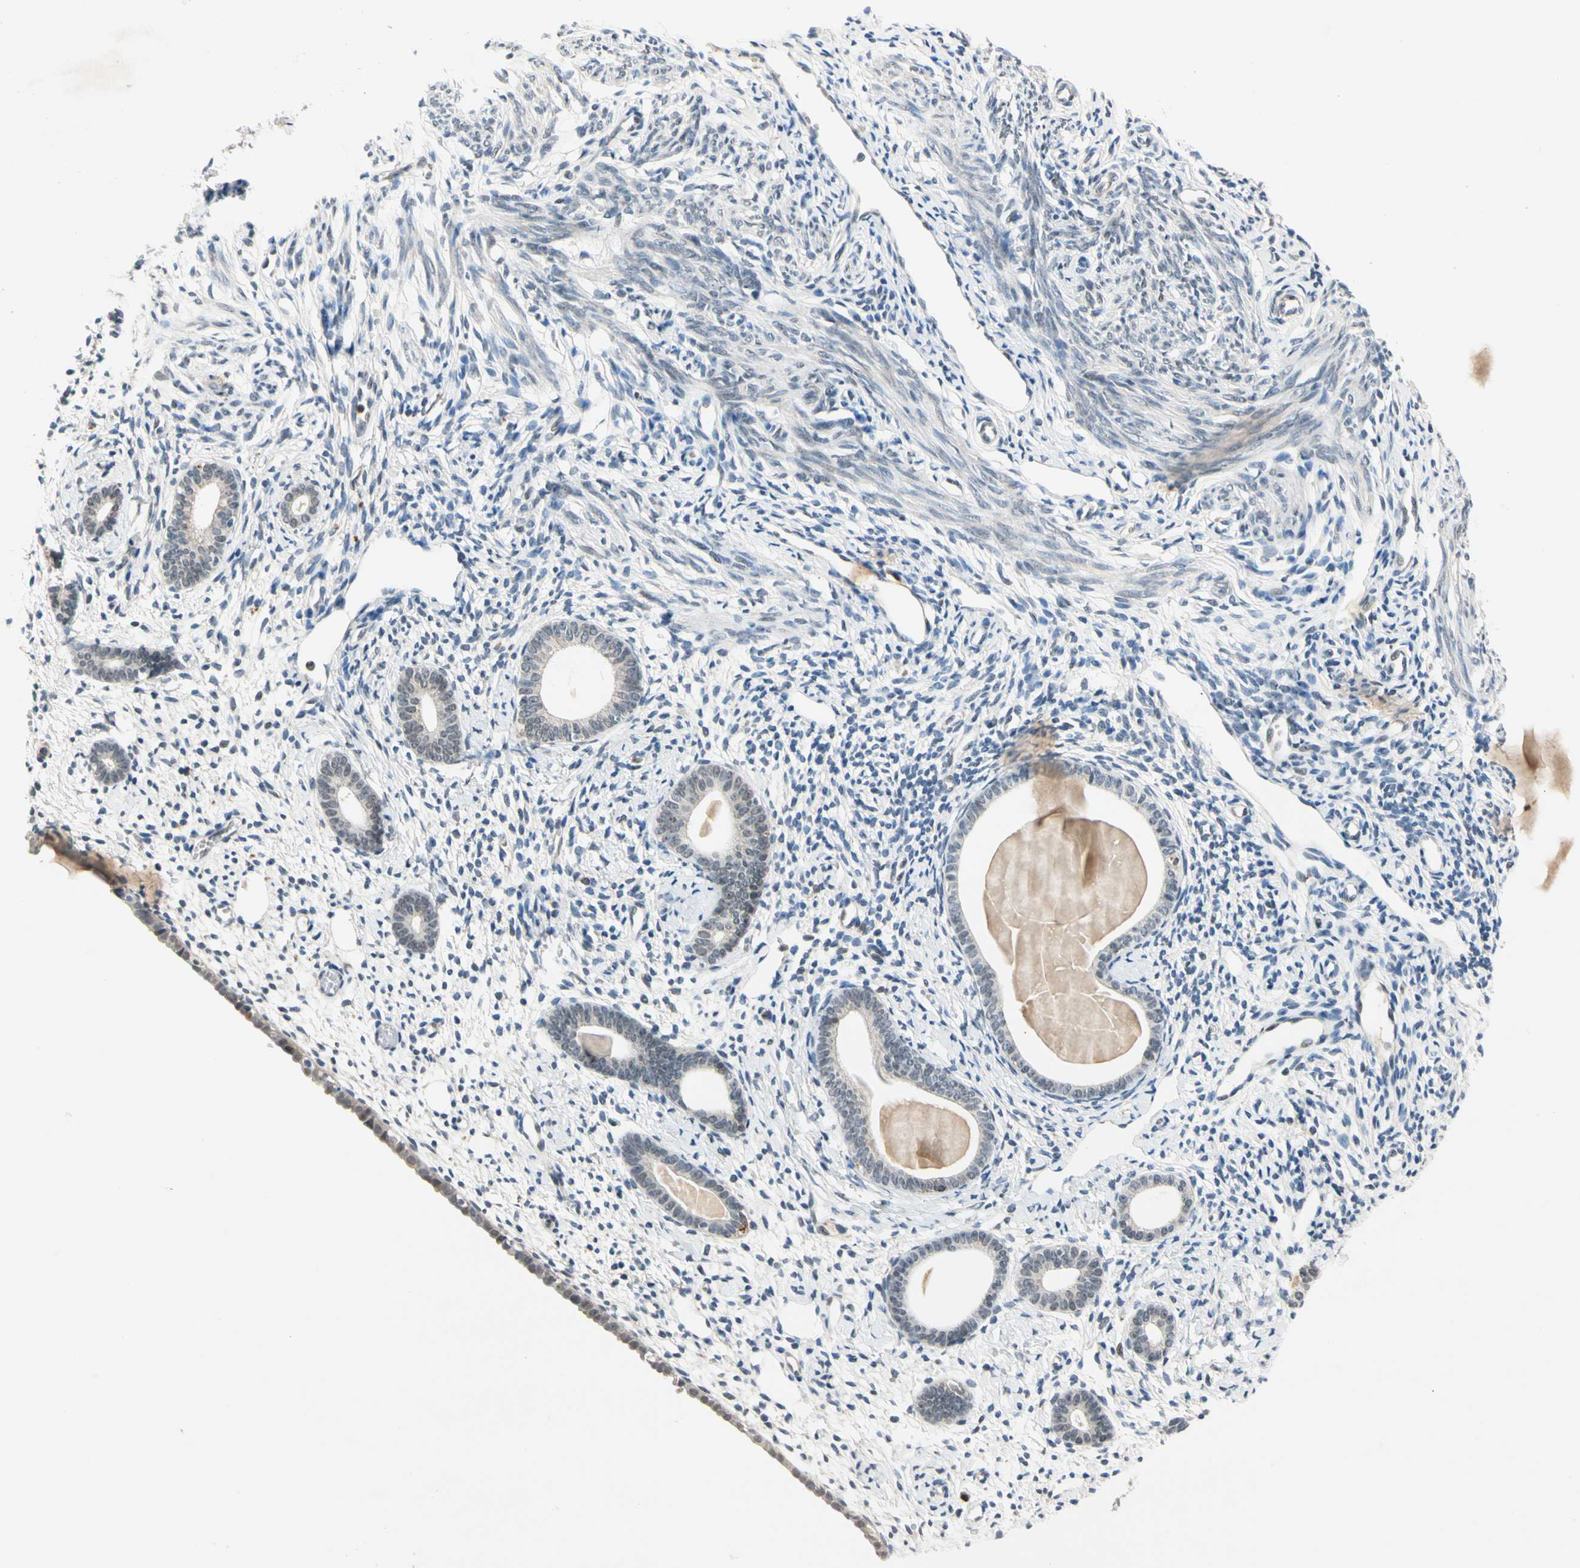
{"staining": {"intensity": "negative", "quantity": "none", "location": "none"}, "tissue": "endometrium", "cell_type": "Cells in endometrial stroma", "image_type": "normal", "snomed": [{"axis": "morphology", "description": "Normal tissue, NOS"}, {"axis": "topography", "description": "Endometrium"}], "caption": "The photomicrograph reveals no staining of cells in endometrial stroma in normal endometrium.", "gene": "RIOX2", "patient": {"sex": "female", "age": 71}}